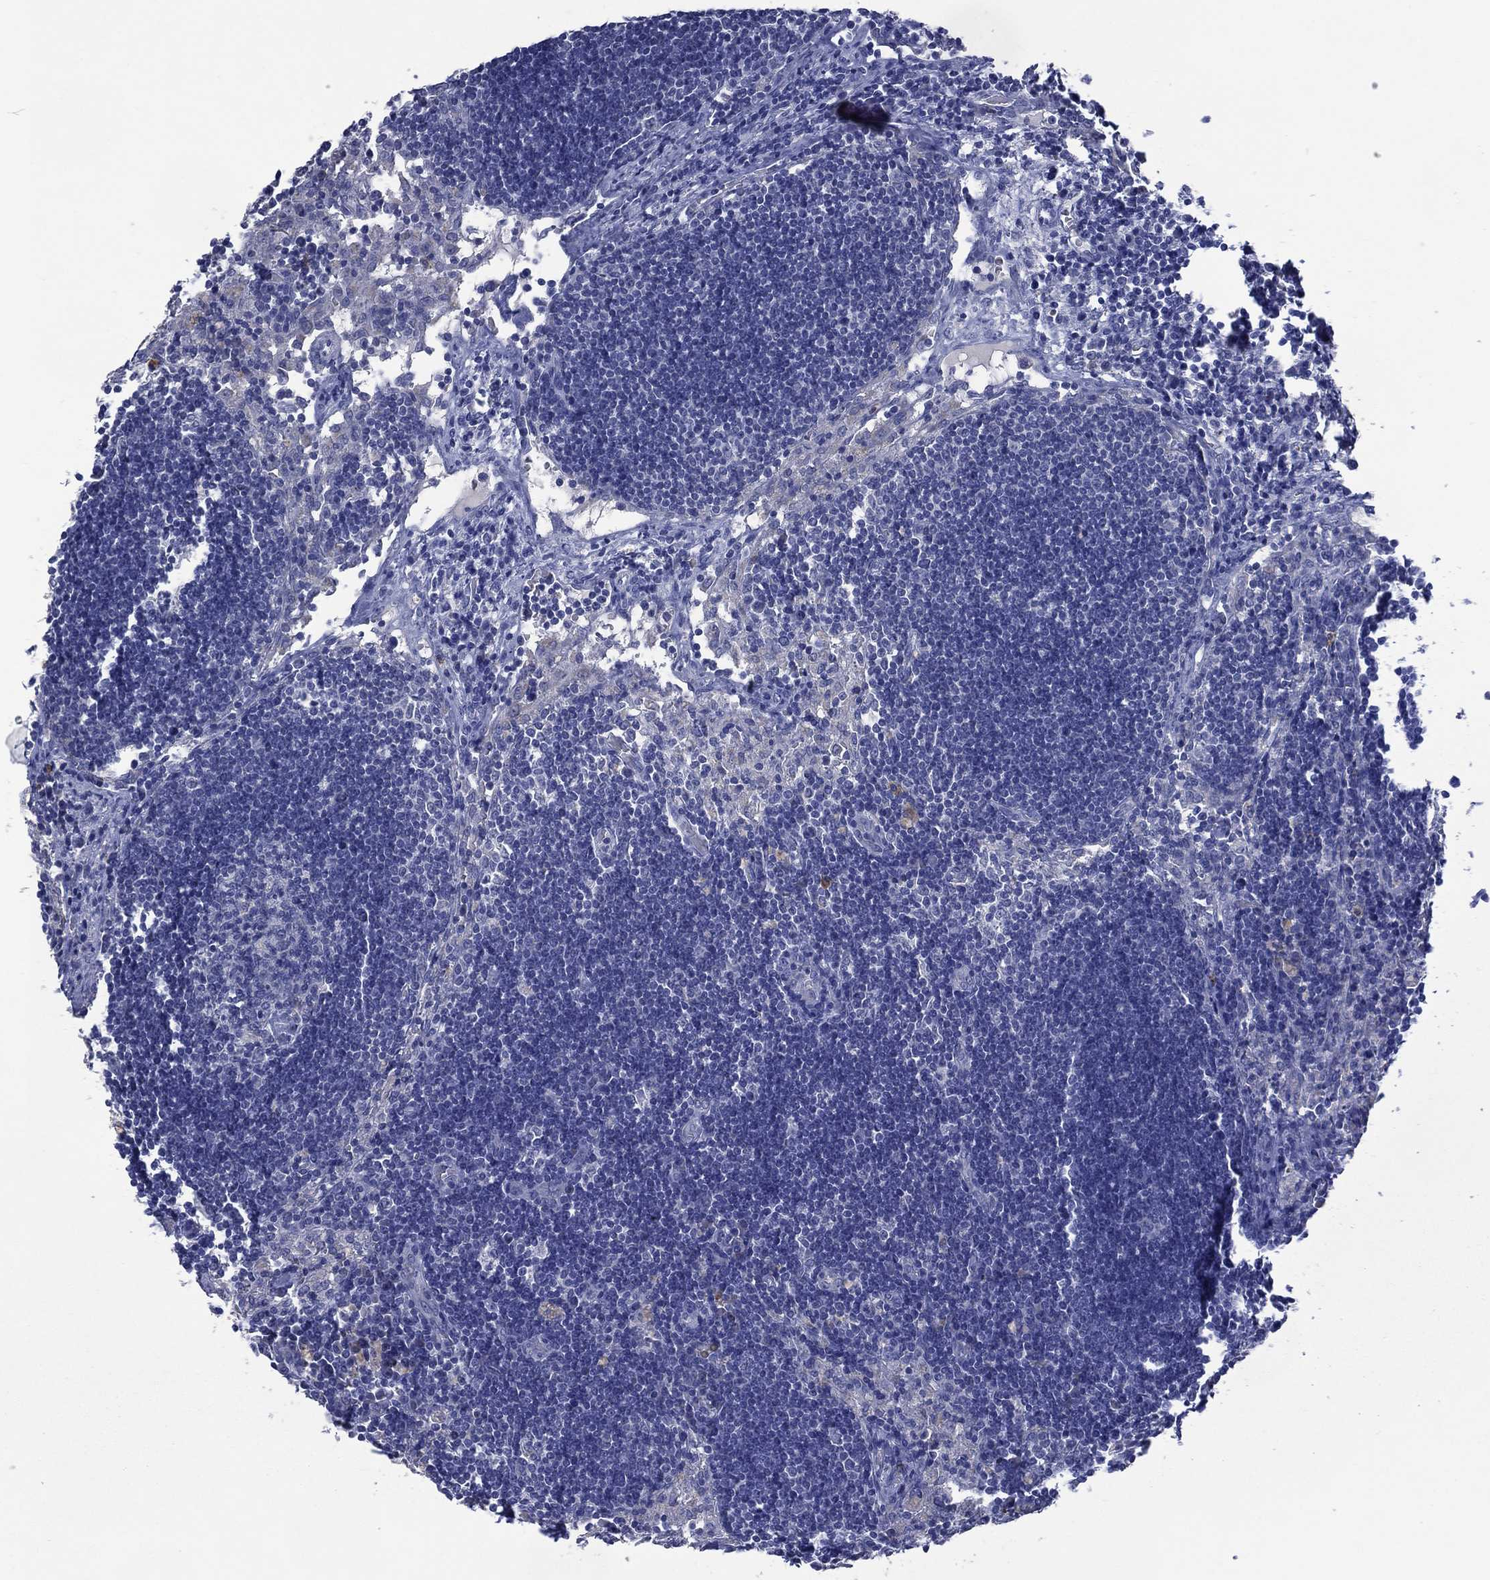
{"staining": {"intensity": "negative", "quantity": "none", "location": "none"}, "tissue": "lymph node", "cell_type": "Germinal center cells", "image_type": "normal", "snomed": [{"axis": "morphology", "description": "Normal tissue, NOS"}, {"axis": "topography", "description": "Lymph node"}], "caption": "The immunohistochemistry (IHC) histopathology image has no significant staining in germinal center cells of lymph node. (Stains: DAB immunohistochemistry with hematoxylin counter stain, Microscopy: brightfield microscopy at high magnification).", "gene": "ASB10", "patient": {"sex": "male", "age": 63}}